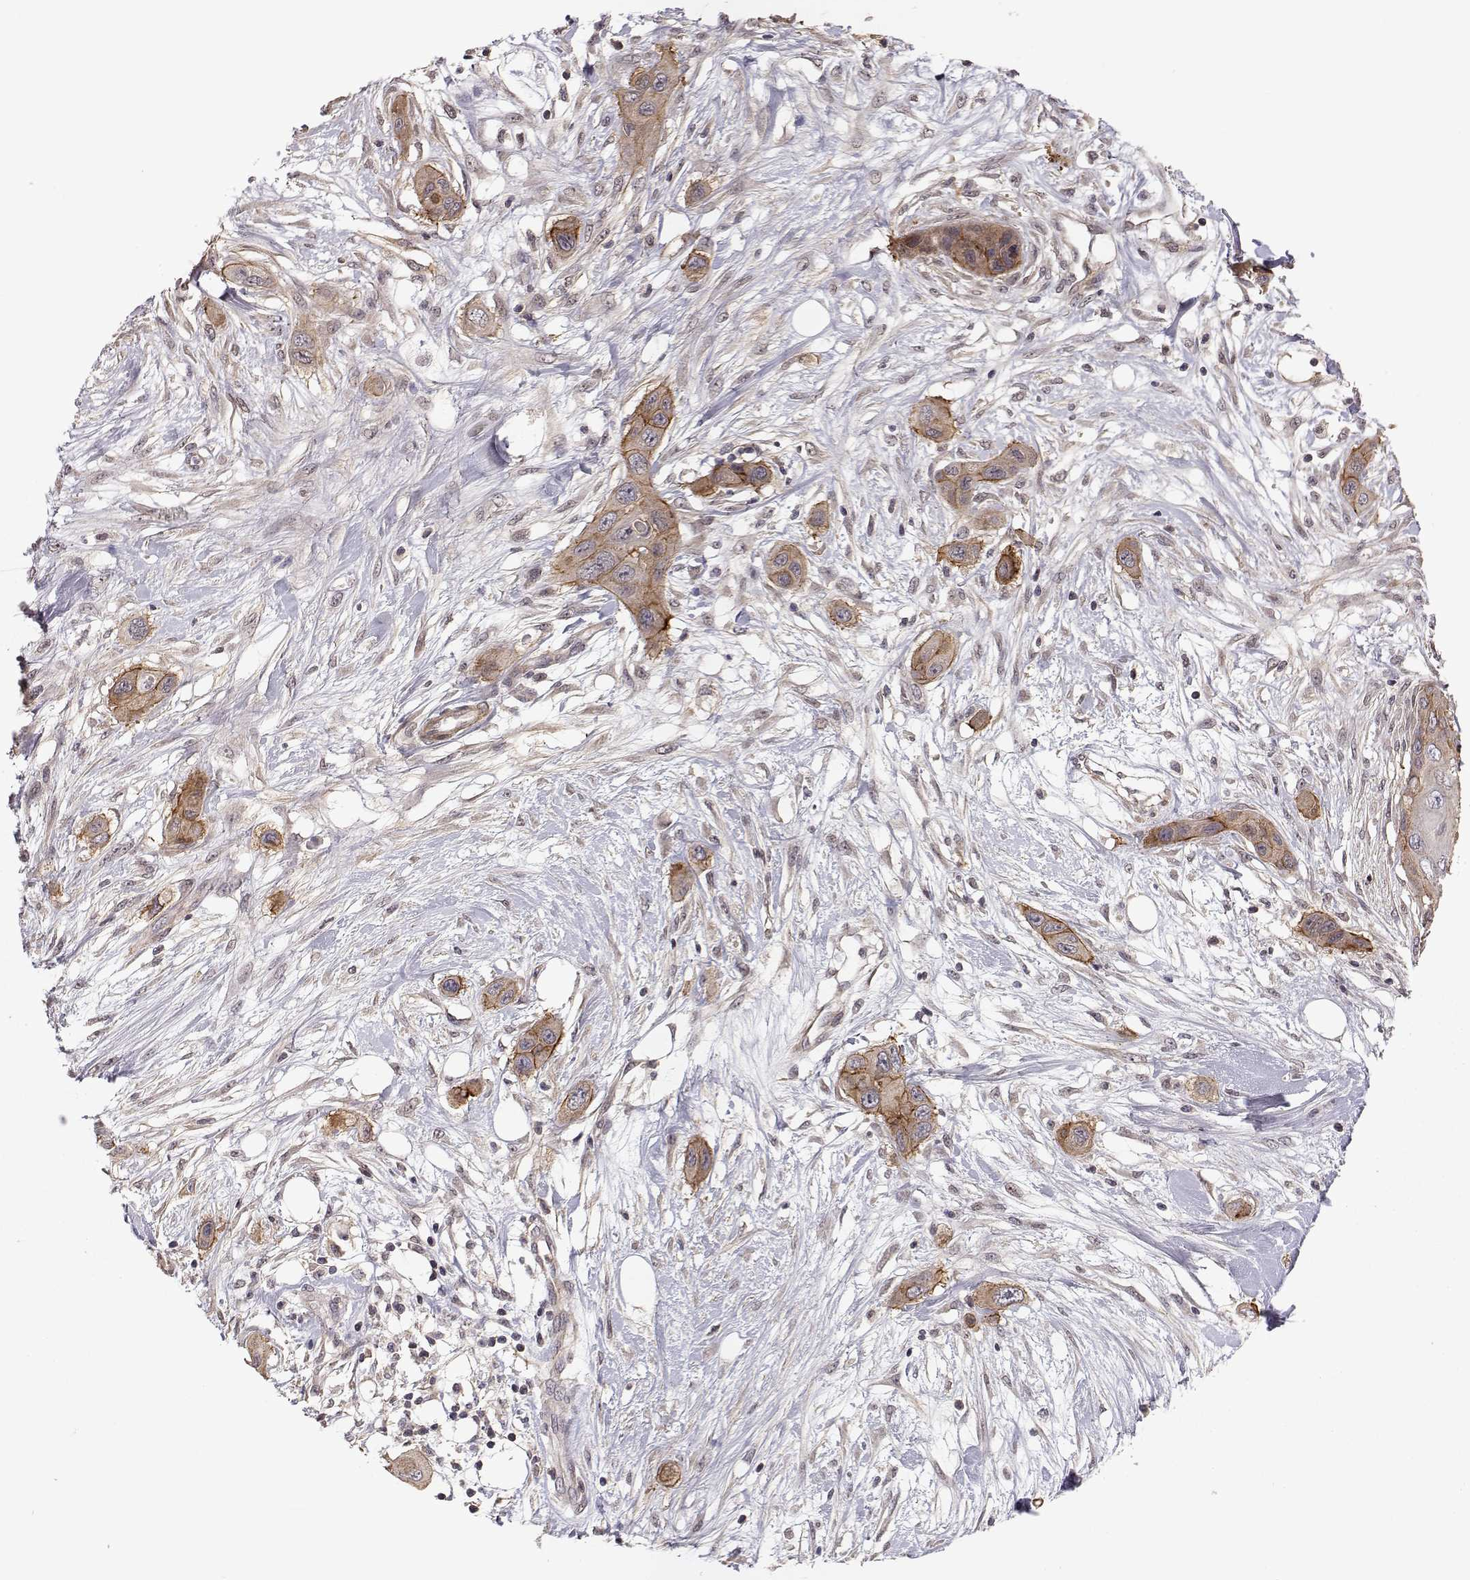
{"staining": {"intensity": "moderate", "quantity": "25%-75%", "location": "cytoplasmic/membranous"}, "tissue": "skin cancer", "cell_type": "Tumor cells", "image_type": "cancer", "snomed": [{"axis": "morphology", "description": "Squamous cell carcinoma, NOS"}, {"axis": "topography", "description": "Skin"}], "caption": "A brown stain labels moderate cytoplasmic/membranous expression of a protein in human skin cancer tumor cells. (brown staining indicates protein expression, while blue staining denotes nuclei).", "gene": "PLEKHG3", "patient": {"sex": "male", "age": 79}}